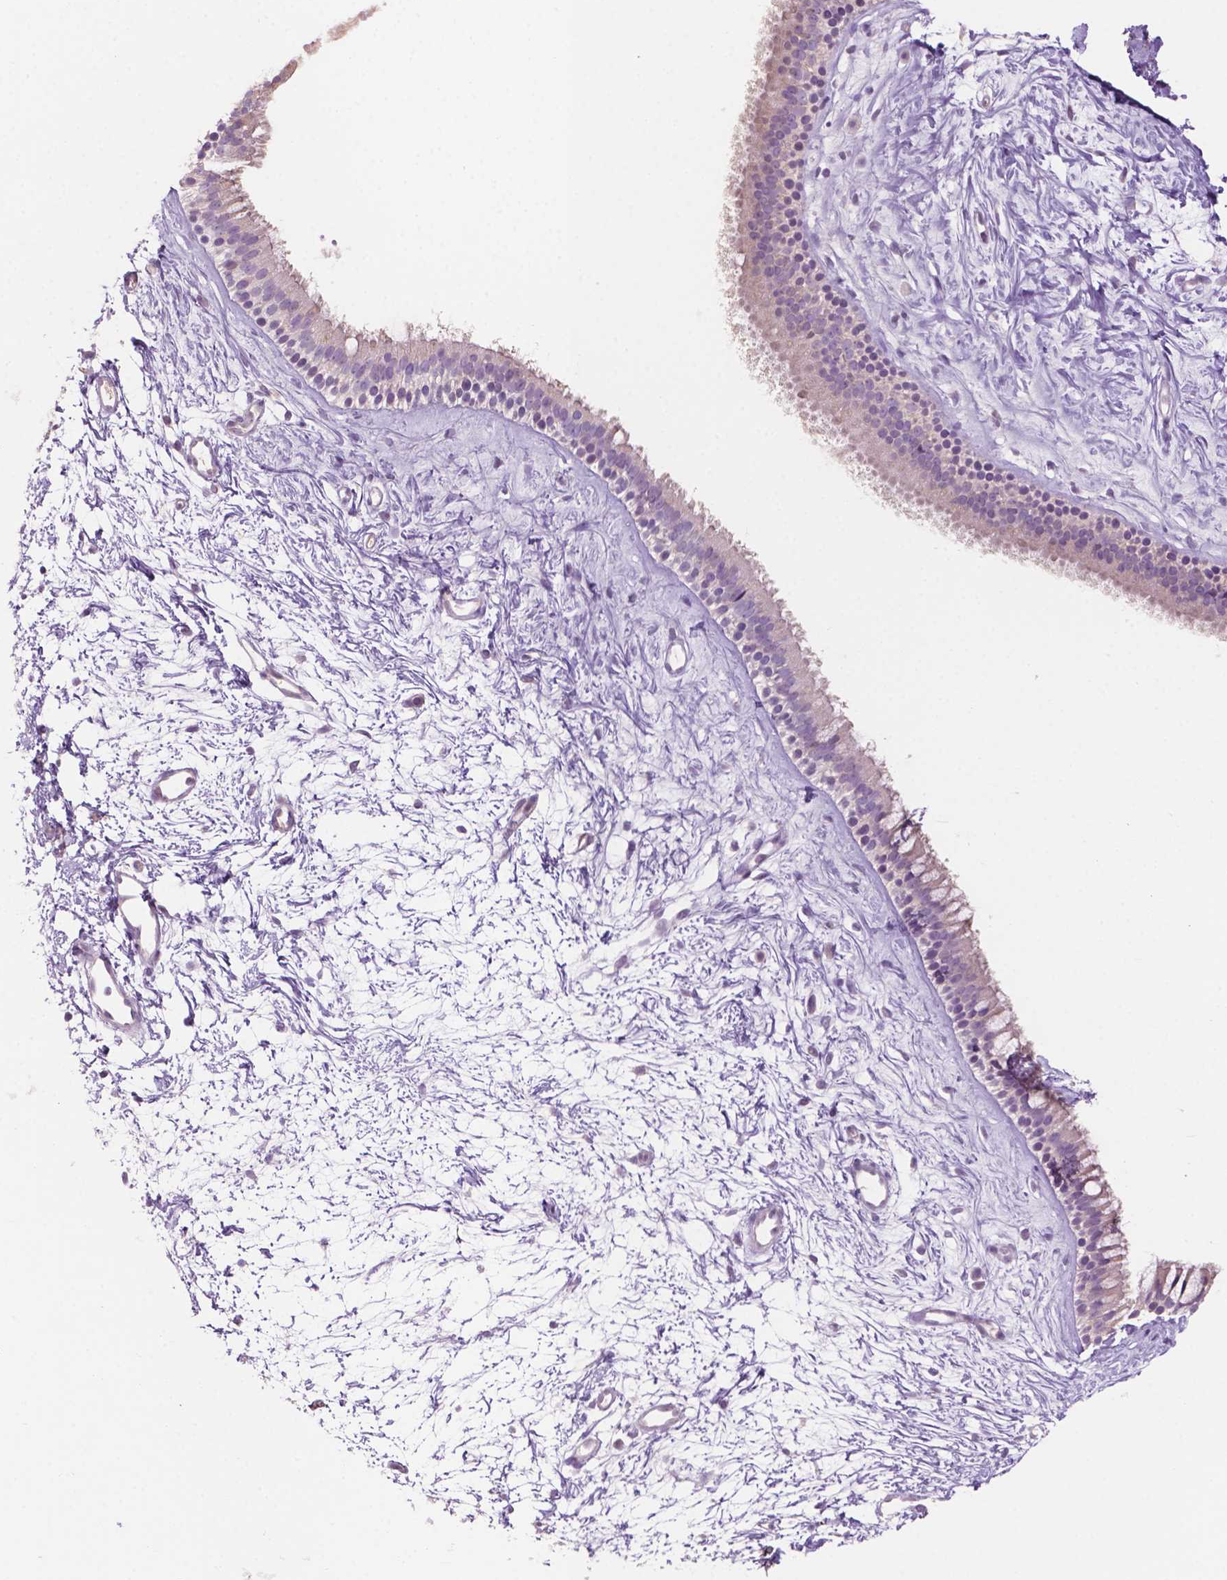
{"staining": {"intensity": "weak", "quantity": "<25%", "location": "cytoplasmic/membranous"}, "tissue": "nasopharynx", "cell_type": "Respiratory epithelial cells", "image_type": "normal", "snomed": [{"axis": "morphology", "description": "Normal tissue, NOS"}, {"axis": "topography", "description": "Nasopharynx"}], "caption": "This is an immunohistochemistry (IHC) image of normal human nasopharynx. There is no positivity in respiratory epithelial cells.", "gene": "SBSN", "patient": {"sex": "male", "age": 58}}